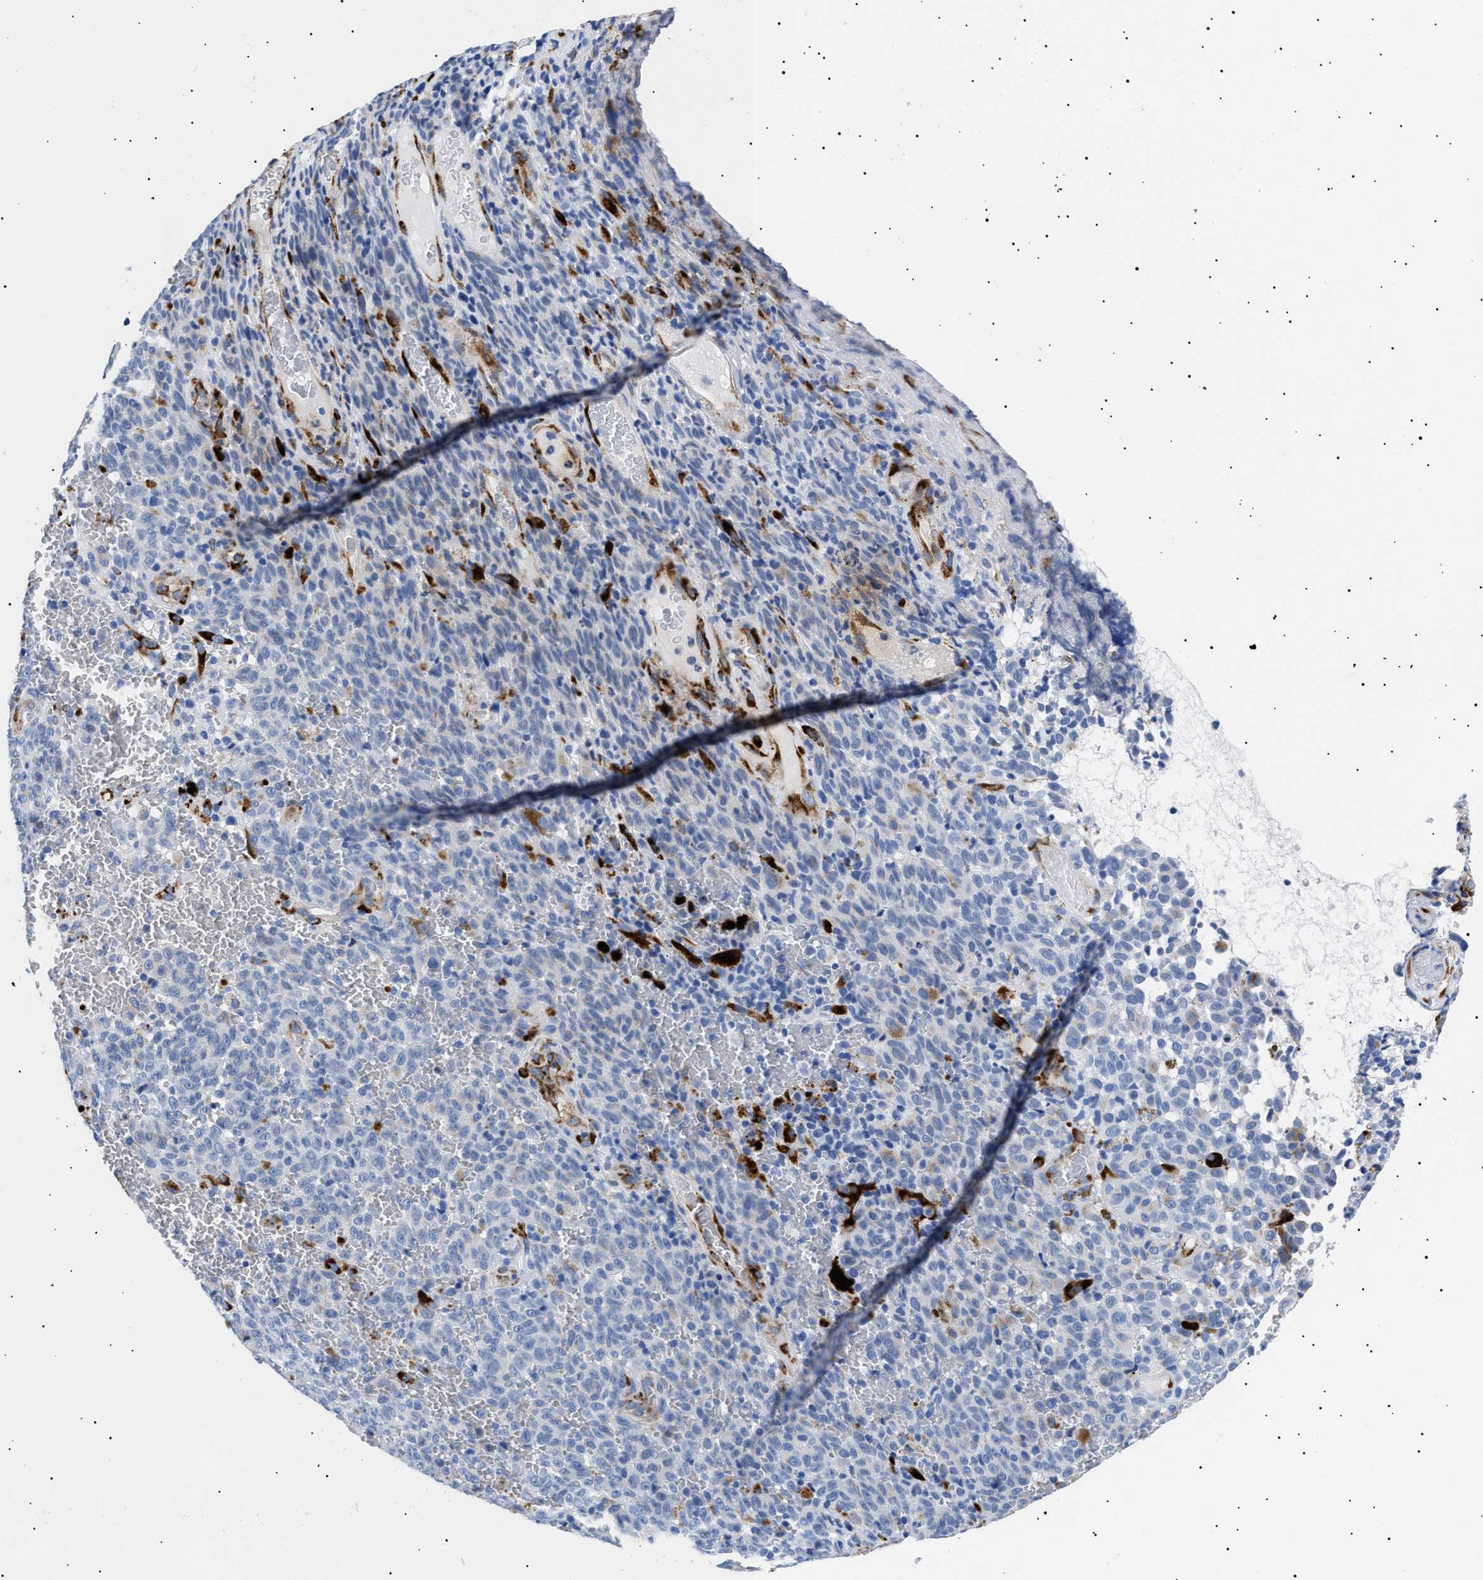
{"staining": {"intensity": "negative", "quantity": "none", "location": "none"}, "tissue": "melanoma", "cell_type": "Tumor cells", "image_type": "cancer", "snomed": [{"axis": "morphology", "description": "Malignant melanoma, NOS"}, {"axis": "topography", "description": "Skin"}], "caption": "Immunohistochemical staining of human malignant melanoma exhibits no significant staining in tumor cells. (DAB IHC visualized using brightfield microscopy, high magnification).", "gene": "HEMGN", "patient": {"sex": "female", "age": 82}}